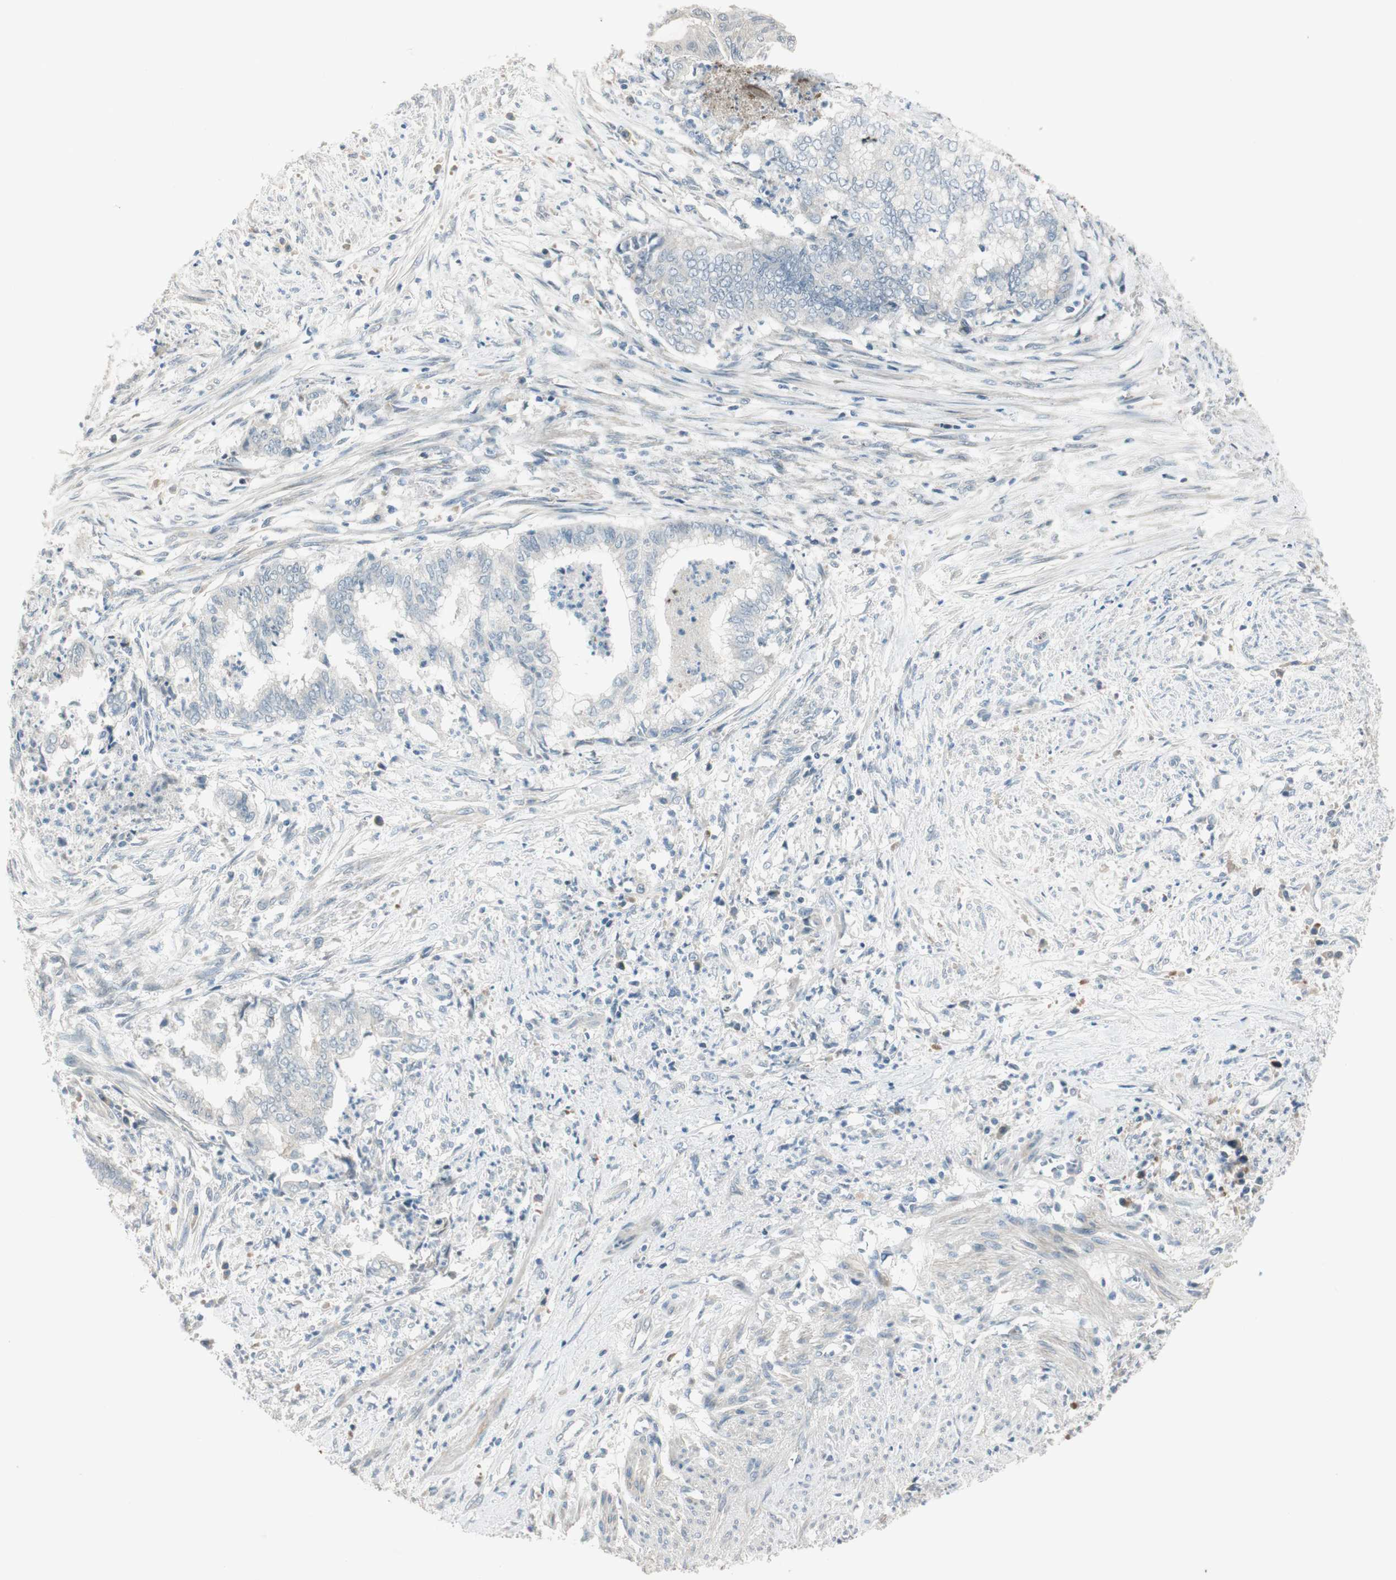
{"staining": {"intensity": "negative", "quantity": "none", "location": "none"}, "tissue": "endometrial cancer", "cell_type": "Tumor cells", "image_type": "cancer", "snomed": [{"axis": "morphology", "description": "Necrosis, NOS"}, {"axis": "morphology", "description": "Adenocarcinoma, NOS"}, {"axis": "topography", "description": "Endometrium"}], "caption": "Endometrial adenocarcinoma stained for a protein using immunohistochemistry demonstrates no positivity tumor cells.", "gene": "PCDHB15", "patient": {"sex": "female", "age": 79}}